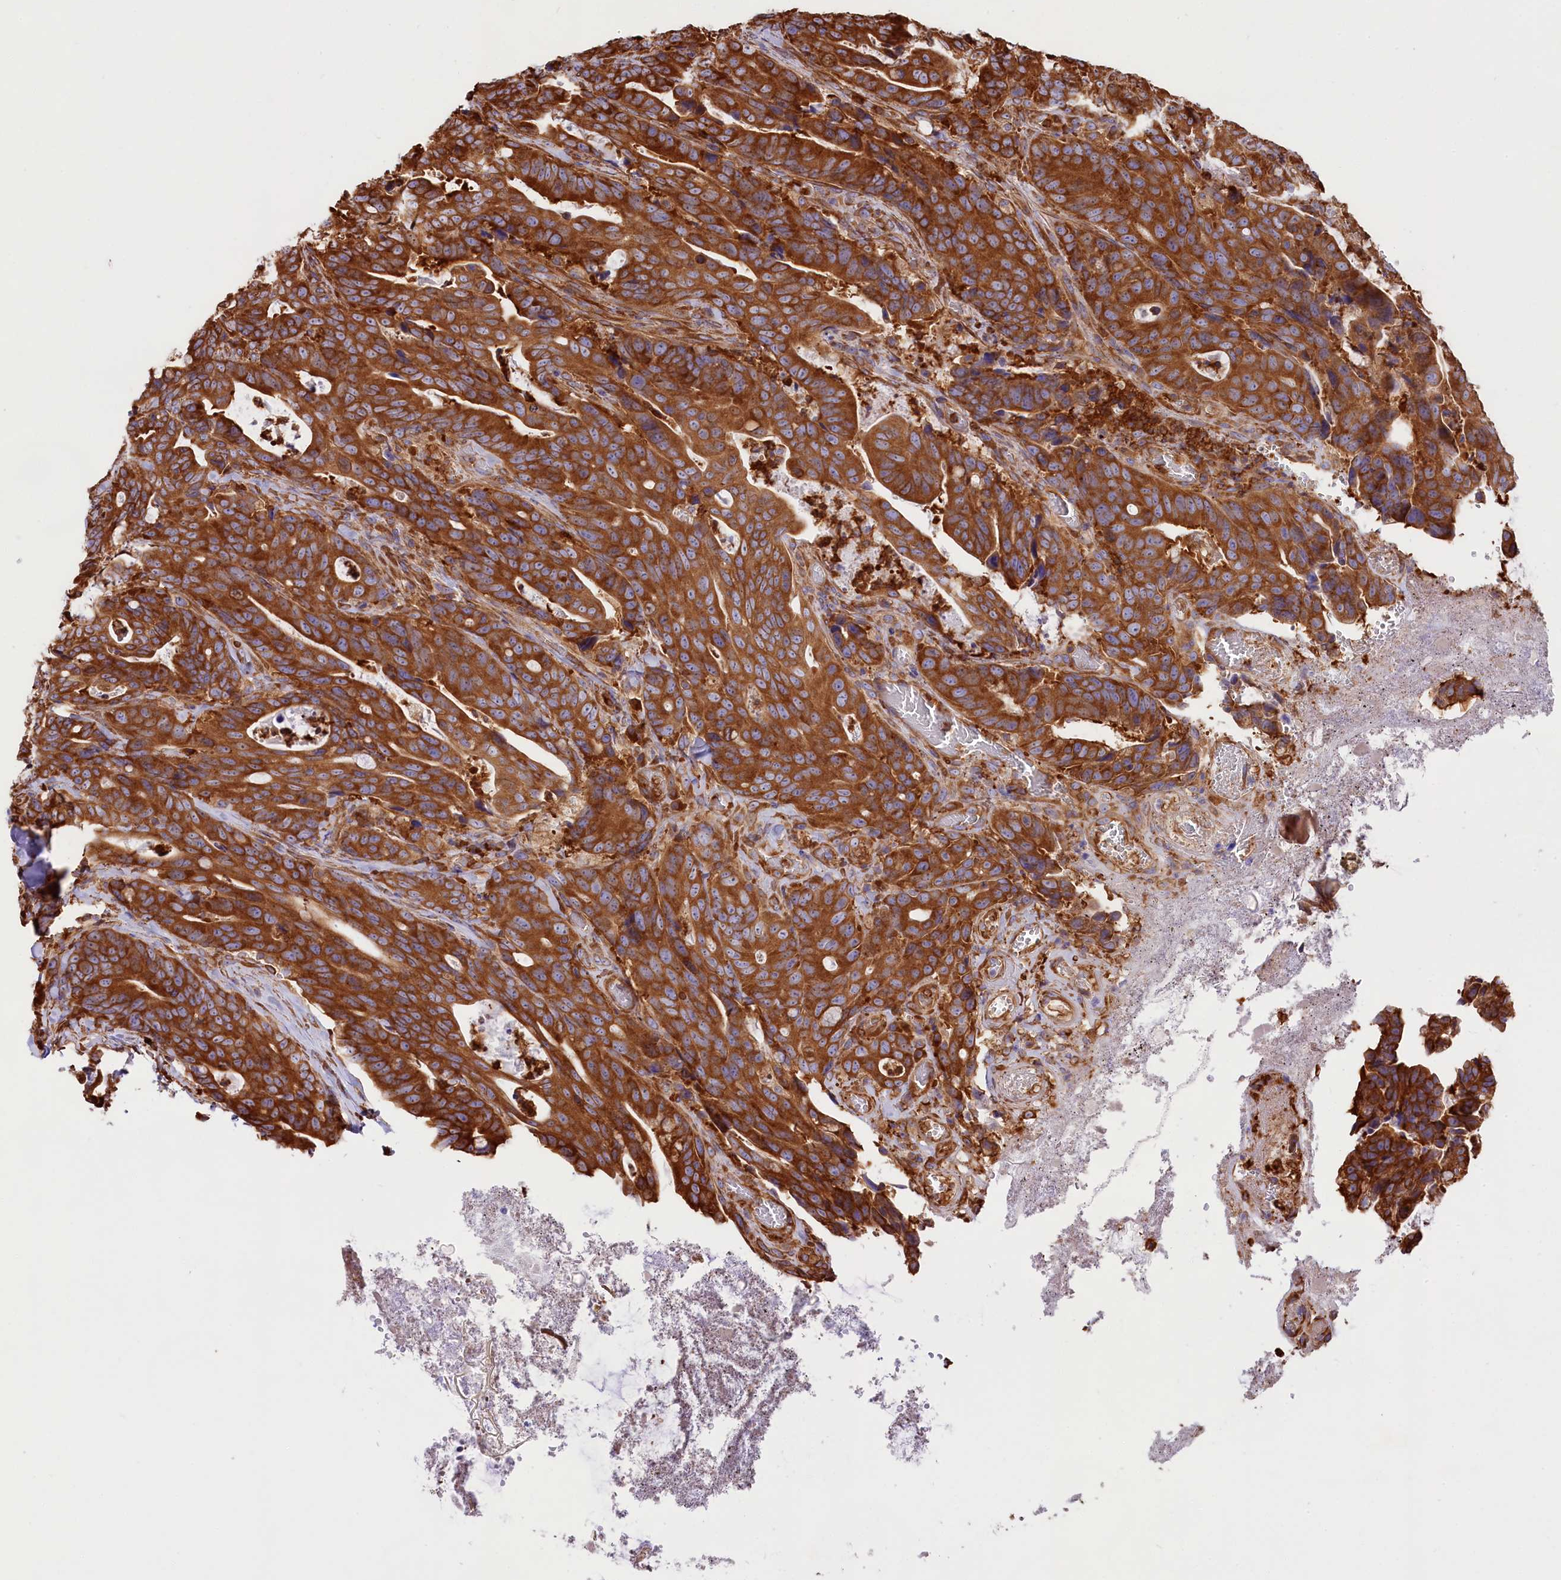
{"staining": {"intensity": "strong", "quantity": ">75%", "location": "cytoplasmic/membranous"}, "tissue": "colorectal cancer", "cell_type": "Tumor cells", "image_type": "cancer", "snomed": [{"axis": "morphology", "description": "Adenocarcinoma, NOS"}, {"axis": "topography", "description": "Colon"}], "caption": "Immunohistochemistry histopathology image of colorectal cancer stained for a protein (brown), which demonstrates high levels of strong cytoplasmic/membranous staining in about >75% of tumor cells.", "gene": "GYS1", "patient": {"sex": "female", "age": 82}}